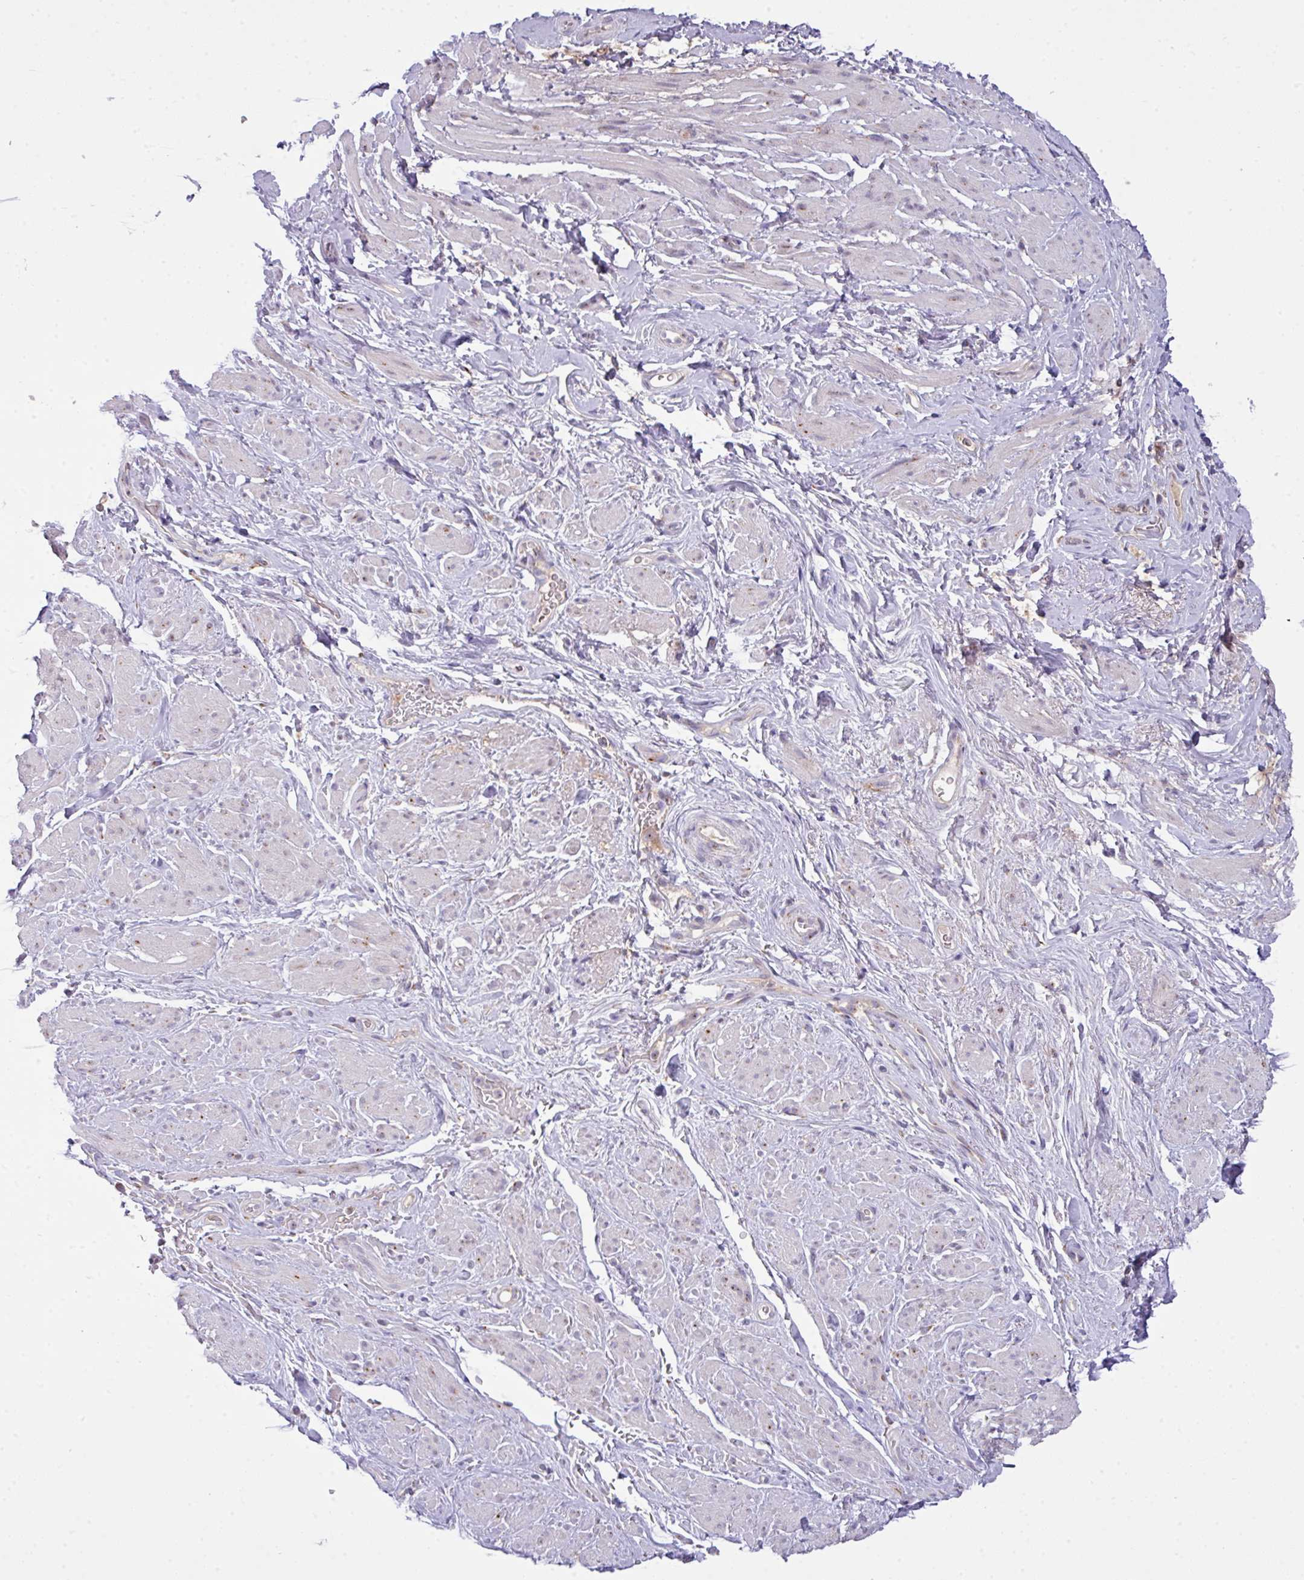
{"staining": {"intensity": "negative", "quantity": "none", "location": "none"}, "tissue": "smooth muscle", "cell_type": "Smooth muscle cells", "image_type": "normal", "snomed": [{"axis": "morphology", "description": "Normal tissue, NOS"}, {"axis": "topography", "description": "Smooth muscle"}, {"axis": "topography", "description": "Peripheral nerve tissue"}], "caption": "Immunohistochemical staining of normal smooth muscle shows no significant expression in smooth muscle cells.", "gene": "VTI1A", "patient": {"sex": "male", "age": 69}}